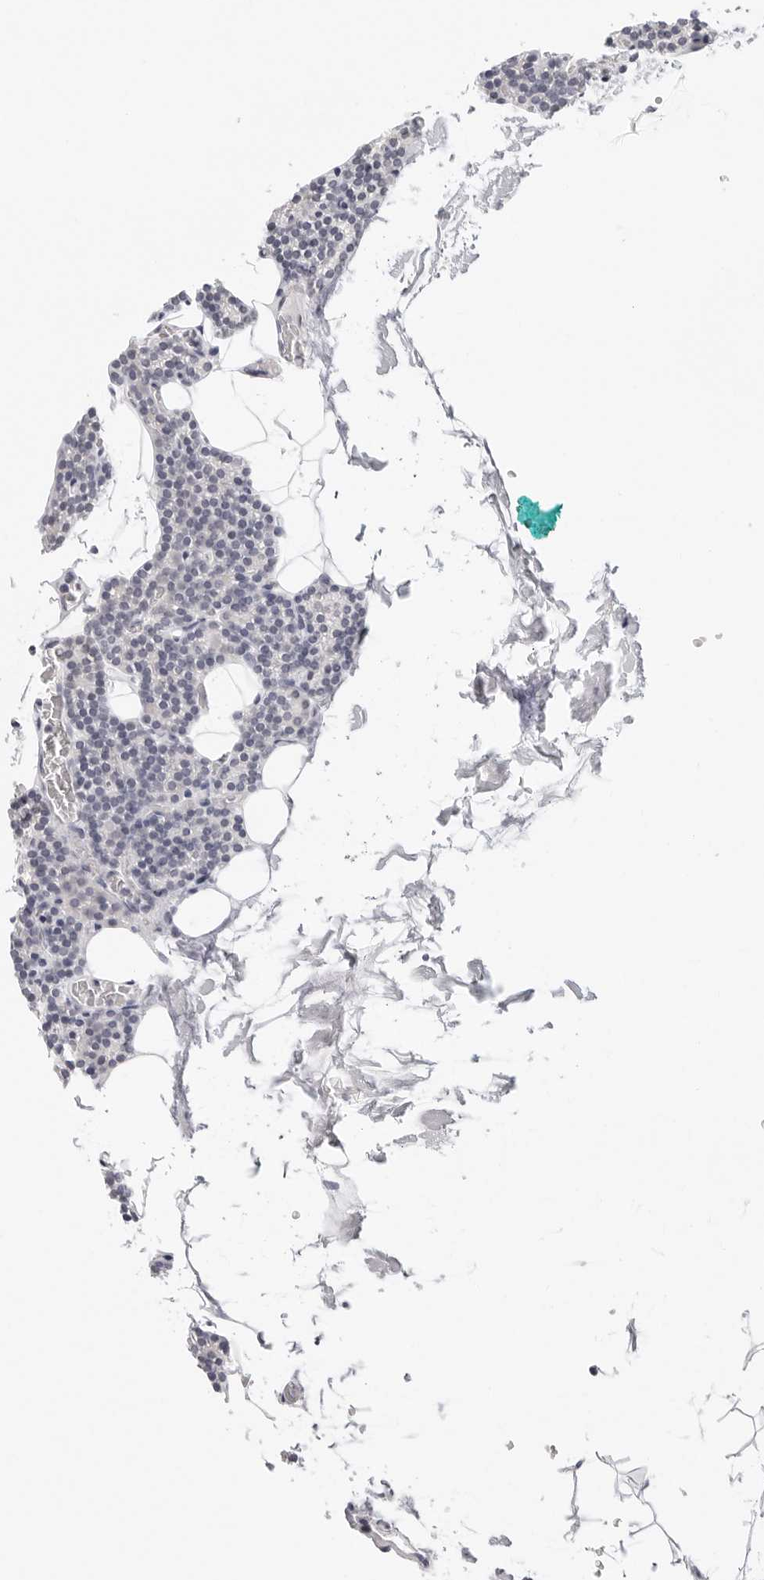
{"staining": {"intensity": "negative", "quantity": "none", "location": "none"}, "tissue": "parathyroid gland", "cell_type": "Glandular cells", "image_type": "normal", "snomed": [{"axis": "morphology", "description": "Normal tissue, NOS"}, {"axis": "topography", "description": "Parathyroid gland"}], "caption": "The IHC micrograph has no significant positivity in glandular cells of parathyroid gland. (IHC, brightfield microscopy, high magnification).", "gene": "EDN2", "patient": {"sex": "male", "age": 42}}